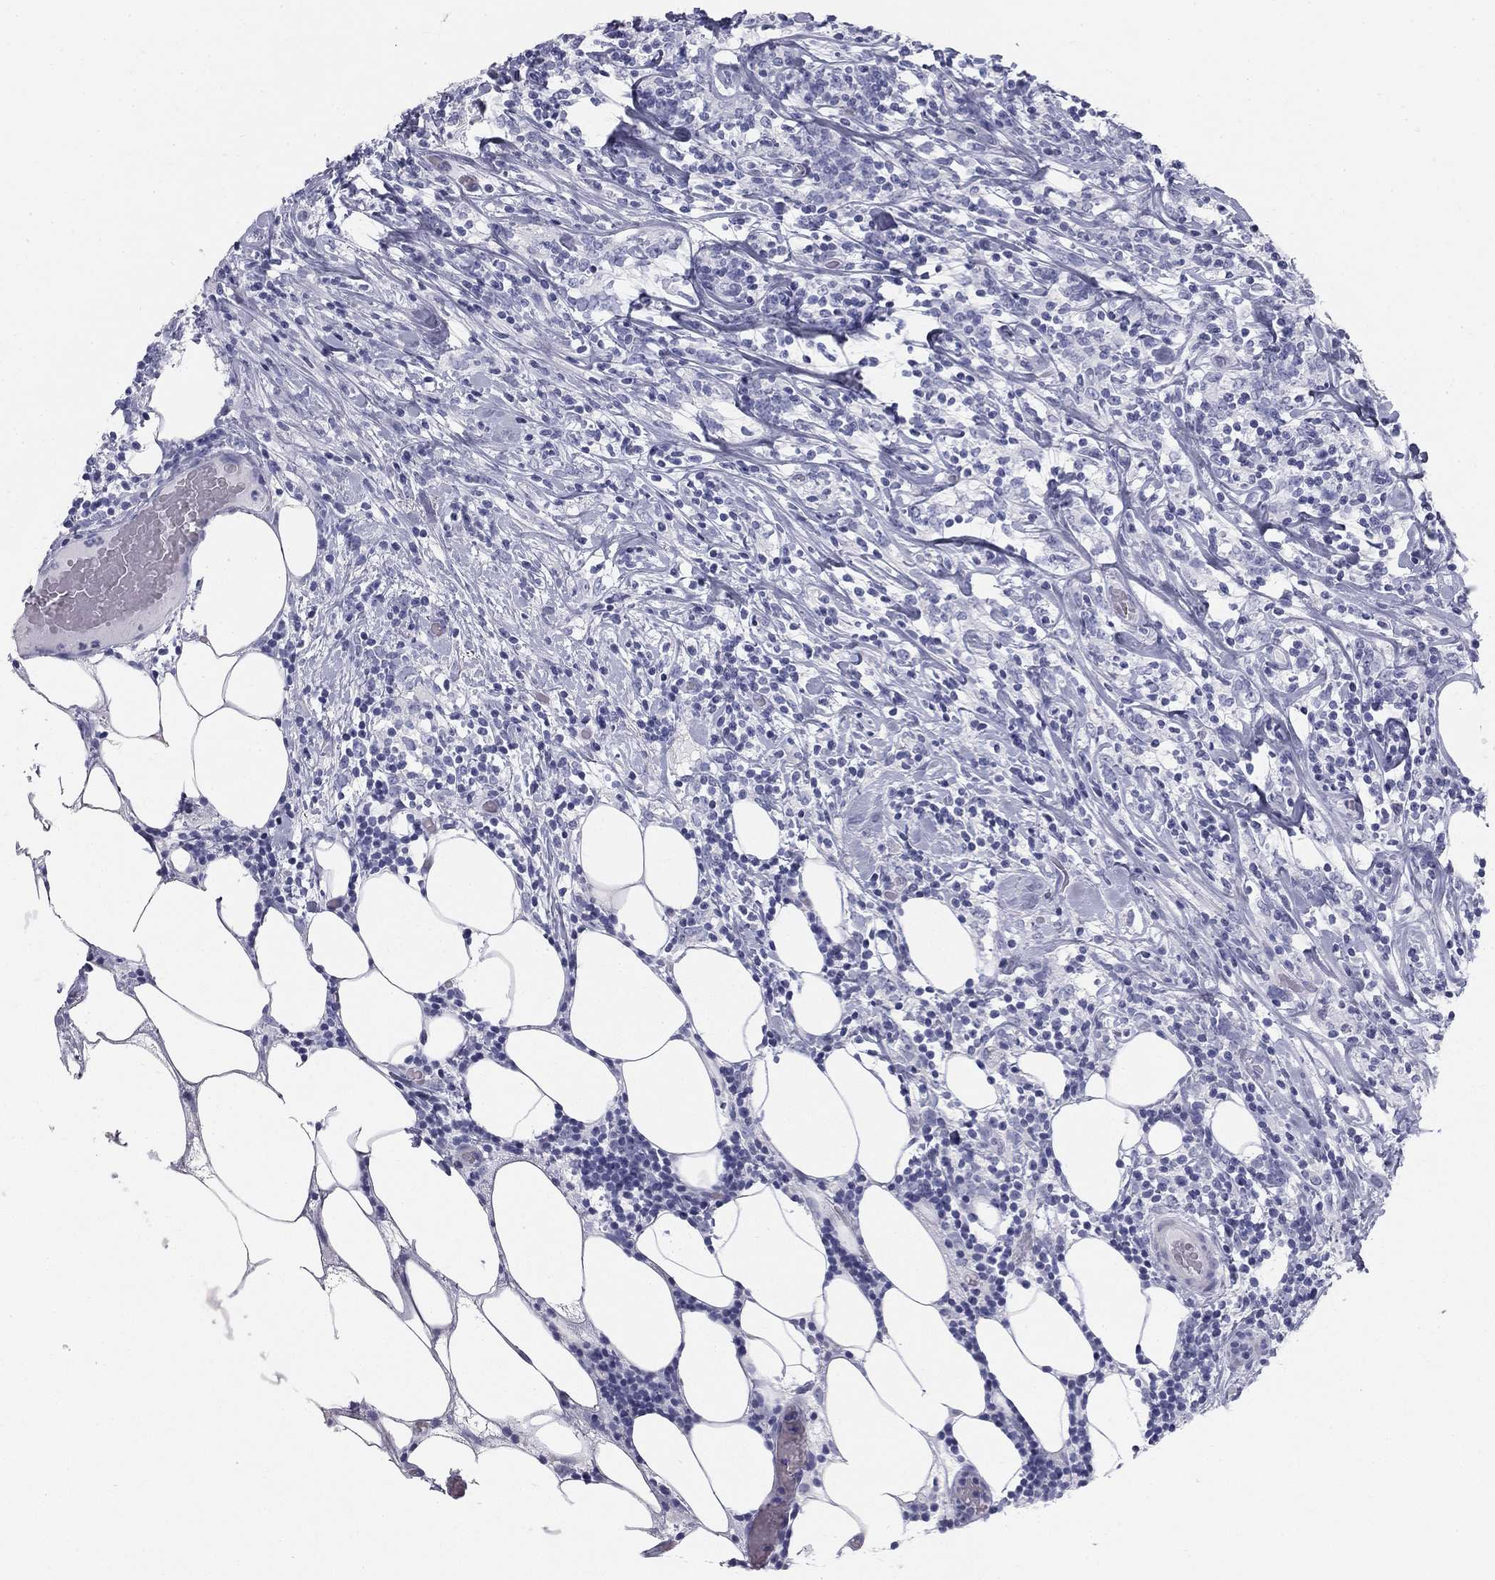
{"staining": {"intensity": "negative", "quantity": "none", "location": "none"}, "tissue": "lymphoma", "cell_type": "Tumor cells", "image_type": "cancer", "snomed": [{"axis": "morphology", "description": "Malignant lymphoma, non-Hodgkin's type, High grade"}, {"axis": "topography", "description": "Lymph node"}], "caption": "Tumor cells show no significant protein expression in high-grade malignant lymphoma, non-Hodgkin's type.", "gene": "SULT2B1", "patient": {"sex": "female", "age": 84}}